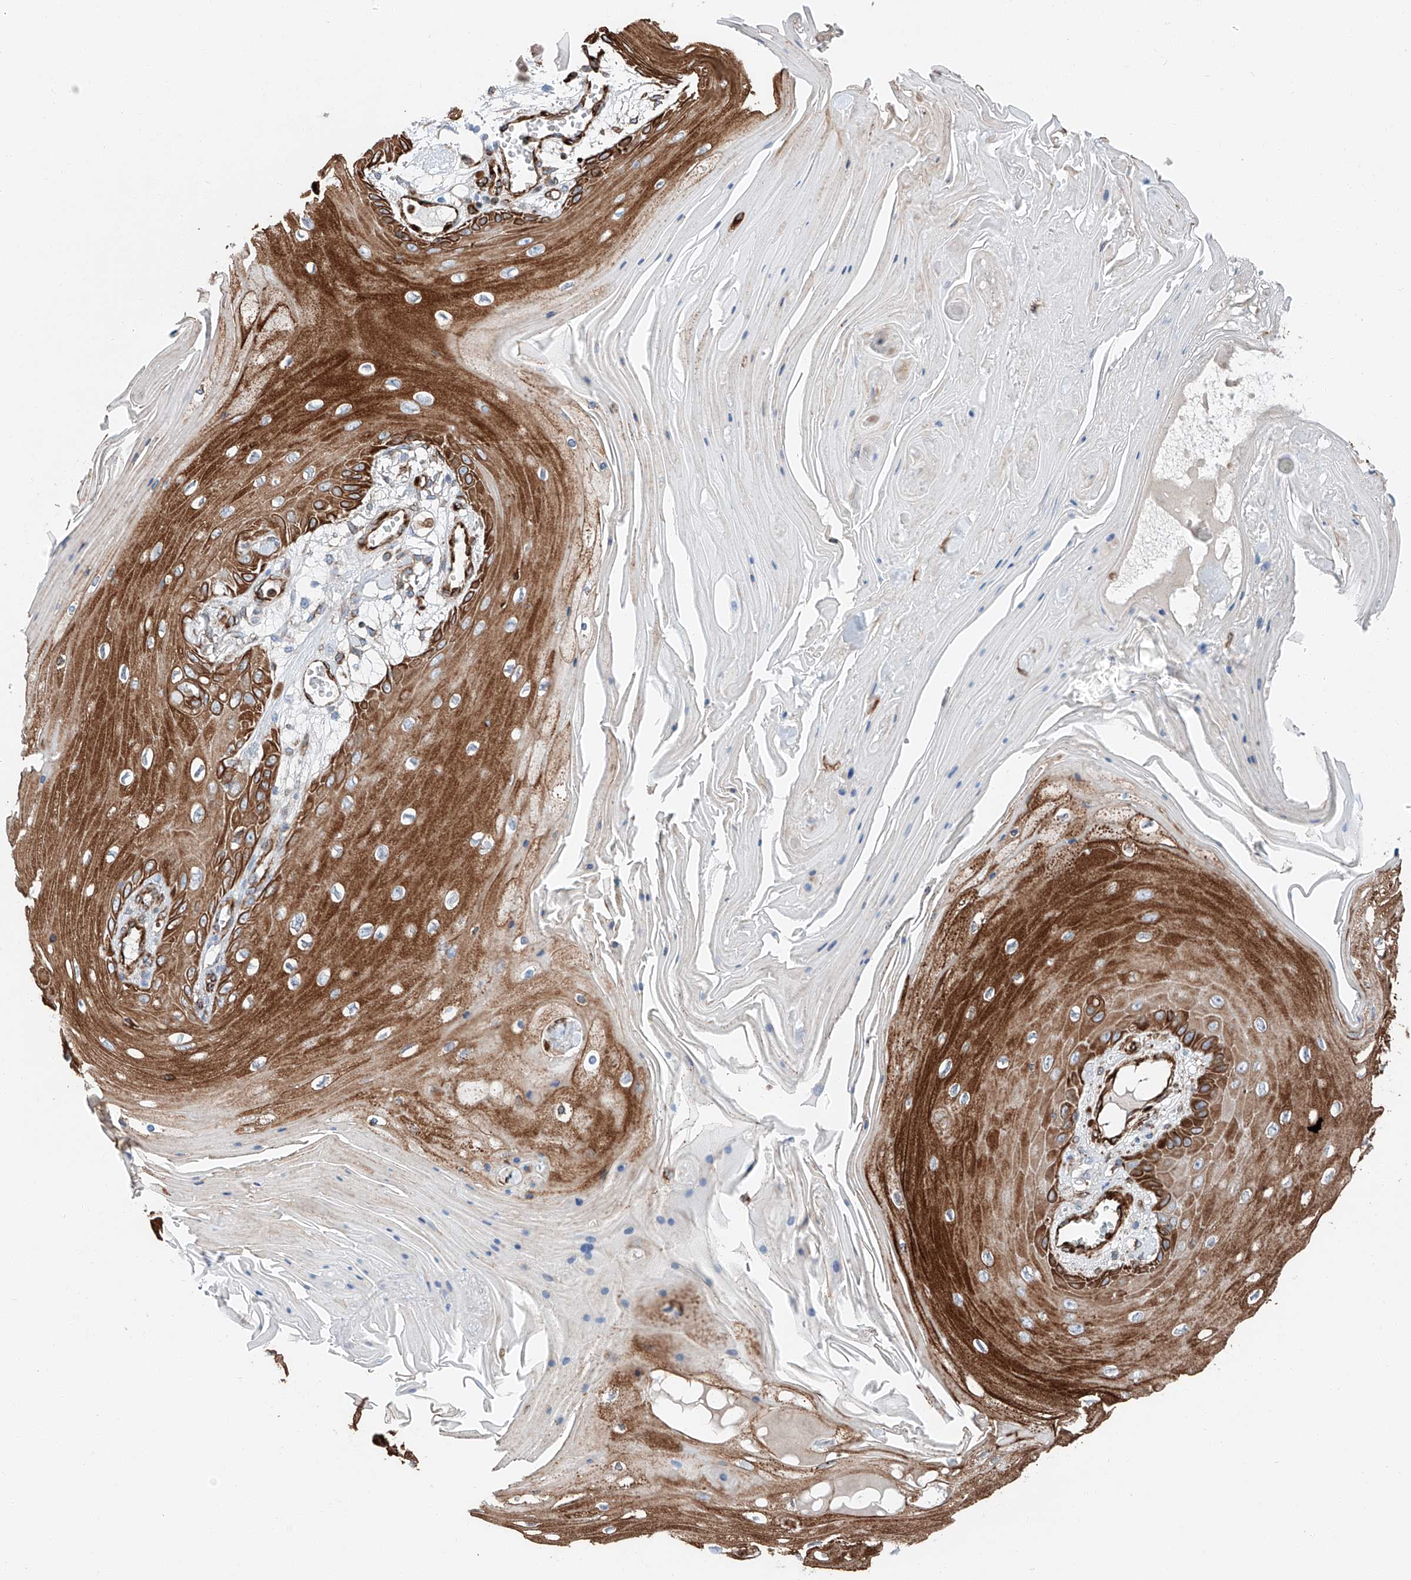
{"staining": {"intensity": "strong", "quantity": ">75%", "location": "cytoplasmic/membranous"}, "tissue": "skin cancer", "cell_type": "Tumor cells", "image_type": "cancer", "snomed": [{"axis": "morphology", "description": "Squamous cell carcinoma, NOS"}, {"axis": "topography", "description": "Skin"}], "caption": "Brown immunohistochemical staining in human skin cancer demonstrates strong cytoplasmic/membranous staining in about >75% of tumor cells. (DAB (3,3'-diaminobenzidine) = brown stain, brightfield microscopy at high magnification).", "gene": "ZNF804A", "patient": {"sex": "male", "age": 74}}